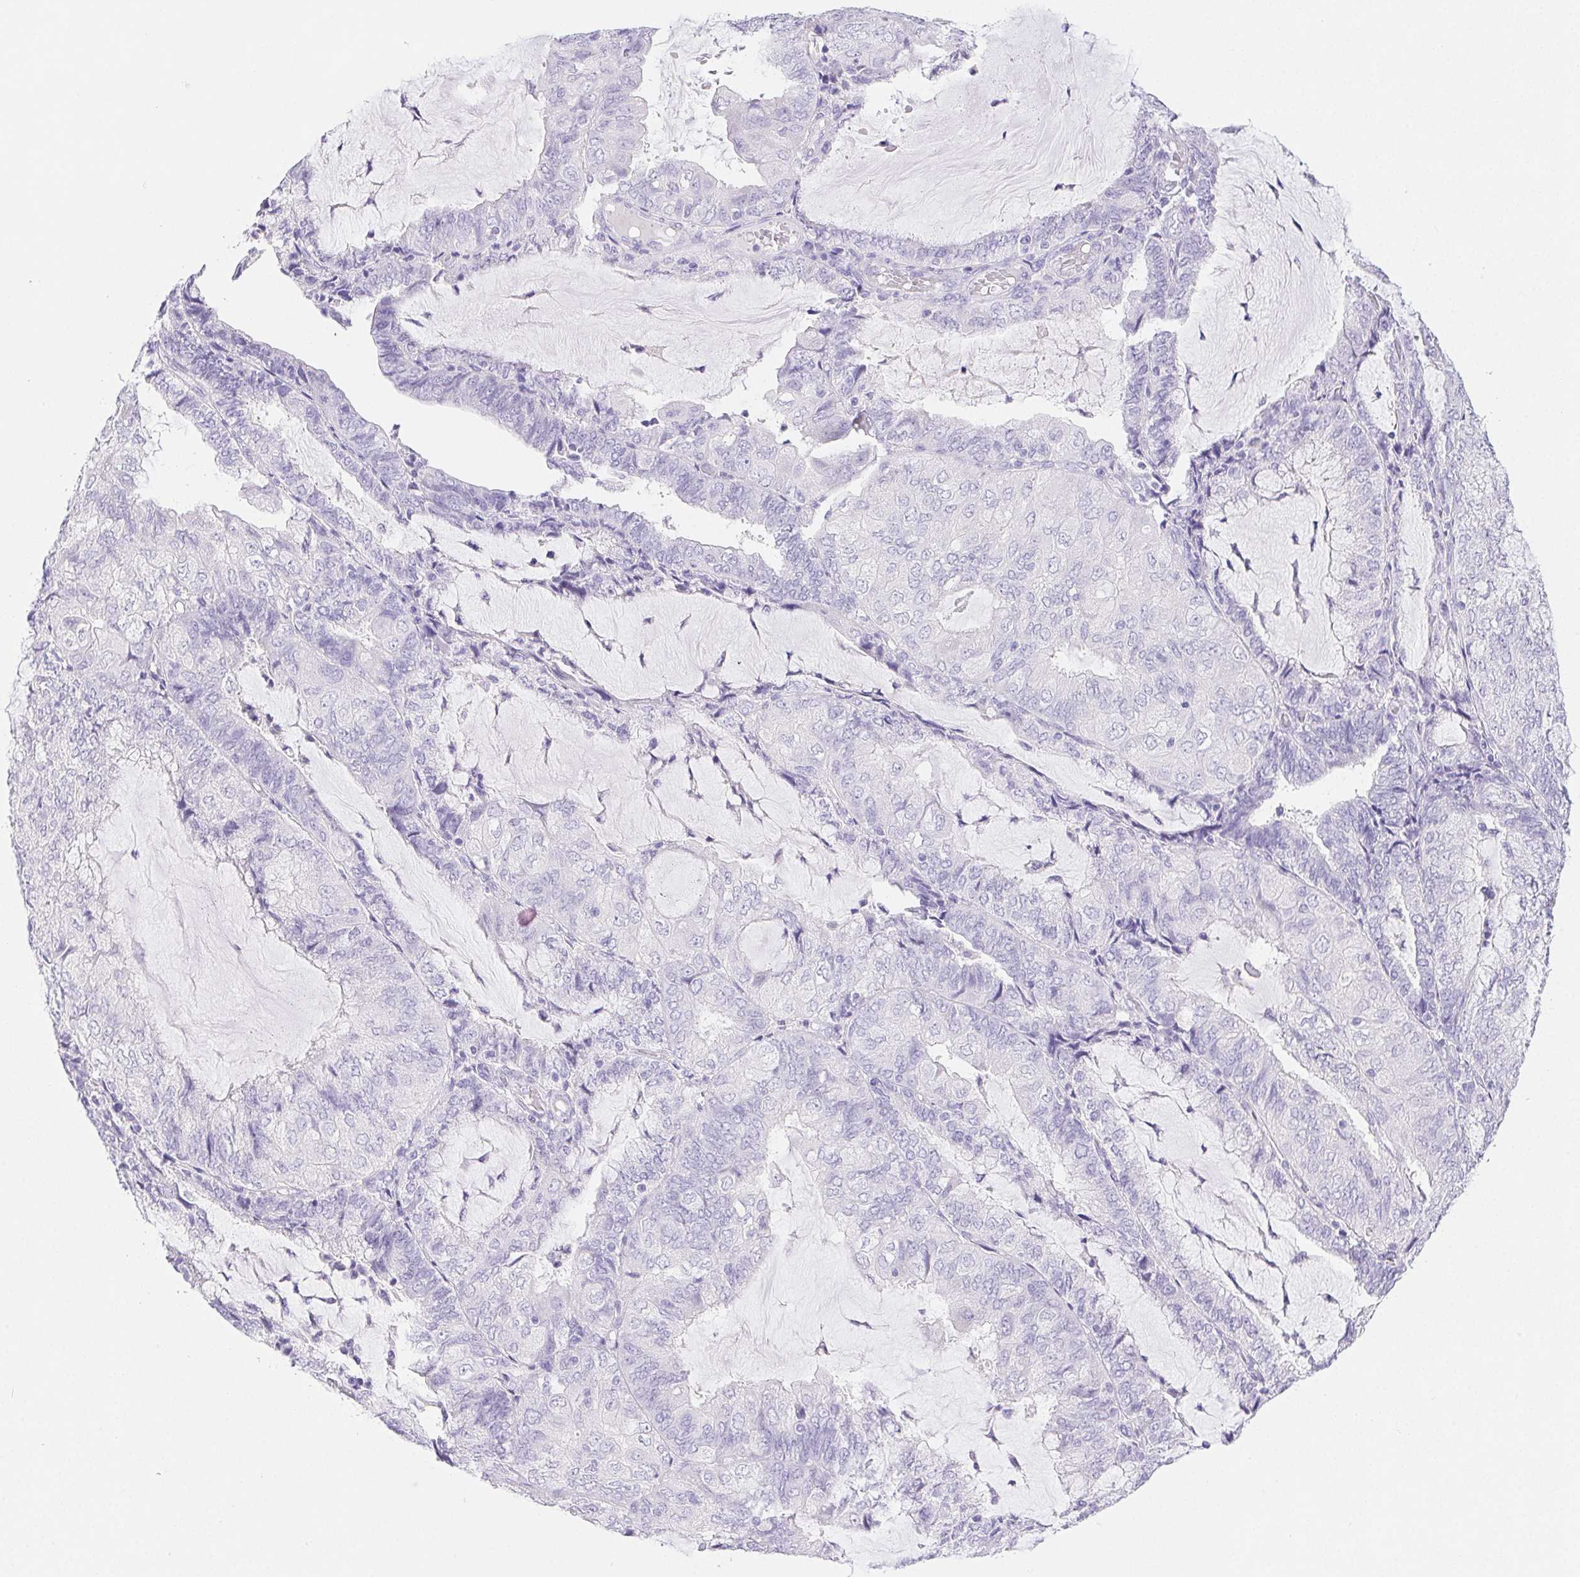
{"staining": {"intensity": "negative", "quantity": "none", "location": "none"}, "tissue": "endometrial cancer", "cell_type": "Tumor cells", "image_type": "cancer", "snomed": [{"axis": "morphology", "description": "Adenocarcinoma, NOS"}, {"axis": "topography", "description": "Endometrium"}], "caption": "Immunohistochemical staining of endometrial cancer (adenocarcinoma) shows no significant positivity in tumor cells.", "gene": "PNLIP", "patient": {"sex": "female", "age": 81}}